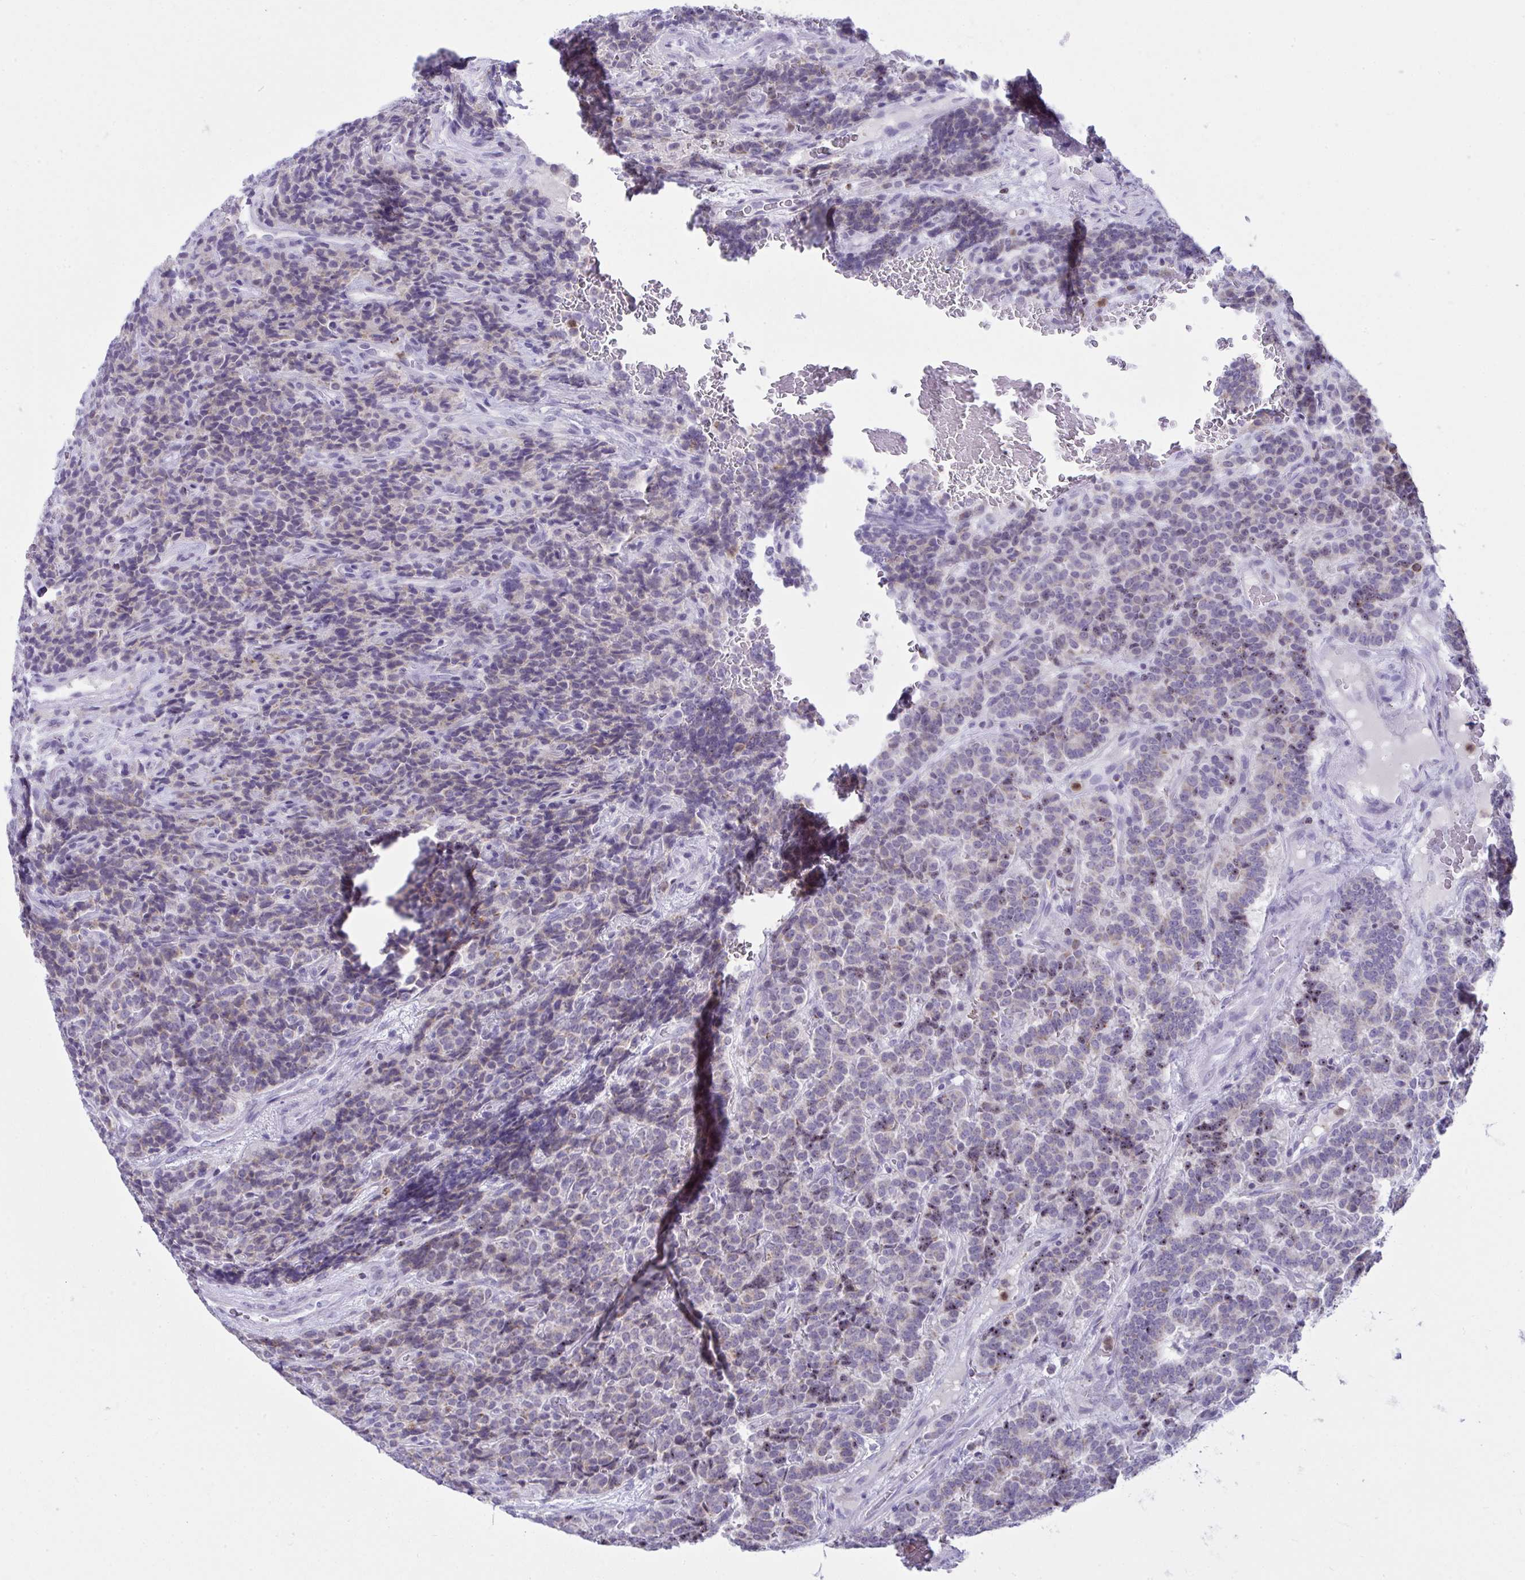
{"staining": {"intensity": "weak", "quantity": "<25%", "location": "cytoplasmic/membranous"}, "tissue": "carcinoid", "cell_type": "Tumor cells", "image_type": "cancer", "snomed": [{"axis": "morphology", "description": "Carcinoid, malignant, NOS"}, {"axis": "topography", "description": "Pancreas"}], "caption": "IHC of carcinoid demonstrates no expression in tumor cells.", "gene": "PLA2G12B", "patient": {"sex": "male", "age": 36}}